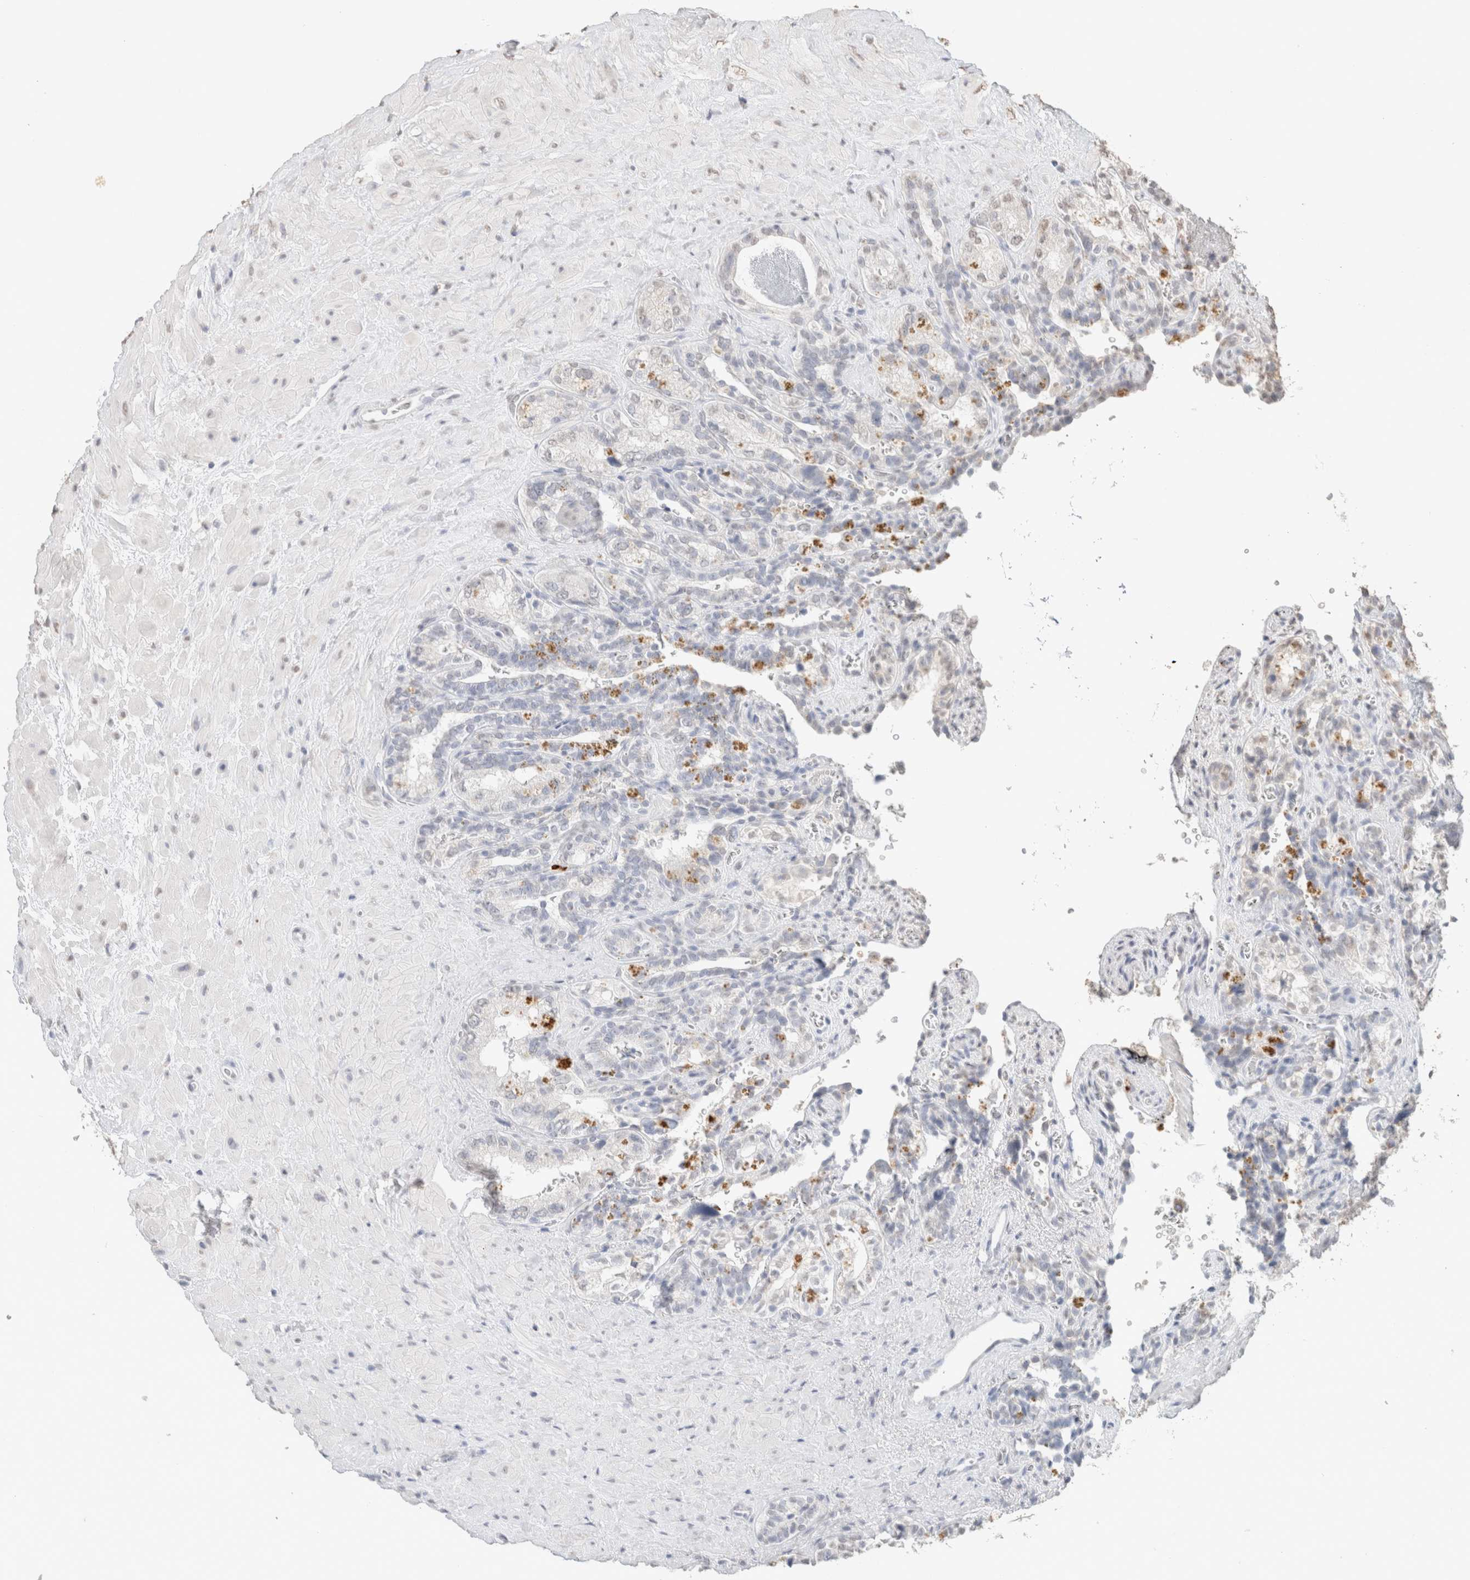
{"staining": {"intensity": "negative", "quantity": "none", "location": "none"}, "tissue": "seminal vesicle", "cell_type": "Glandular cells", "image_type": "normal", "snomed": [{"axis": "morphology", "description": "Normal tissue, NOS"}, {"axis": "topography", "description": "Prostate"}, {"axis": "topography", "description": "Seminal veicle"}], "caption": "IHC of benign human seminal vesicle reveals no positivity in glandular cells. (Brightfield microscopy of DAB immunohistochemistry at high magnification).", "gene": "CD80", "patient": {"sex": "male", "age": 67}}